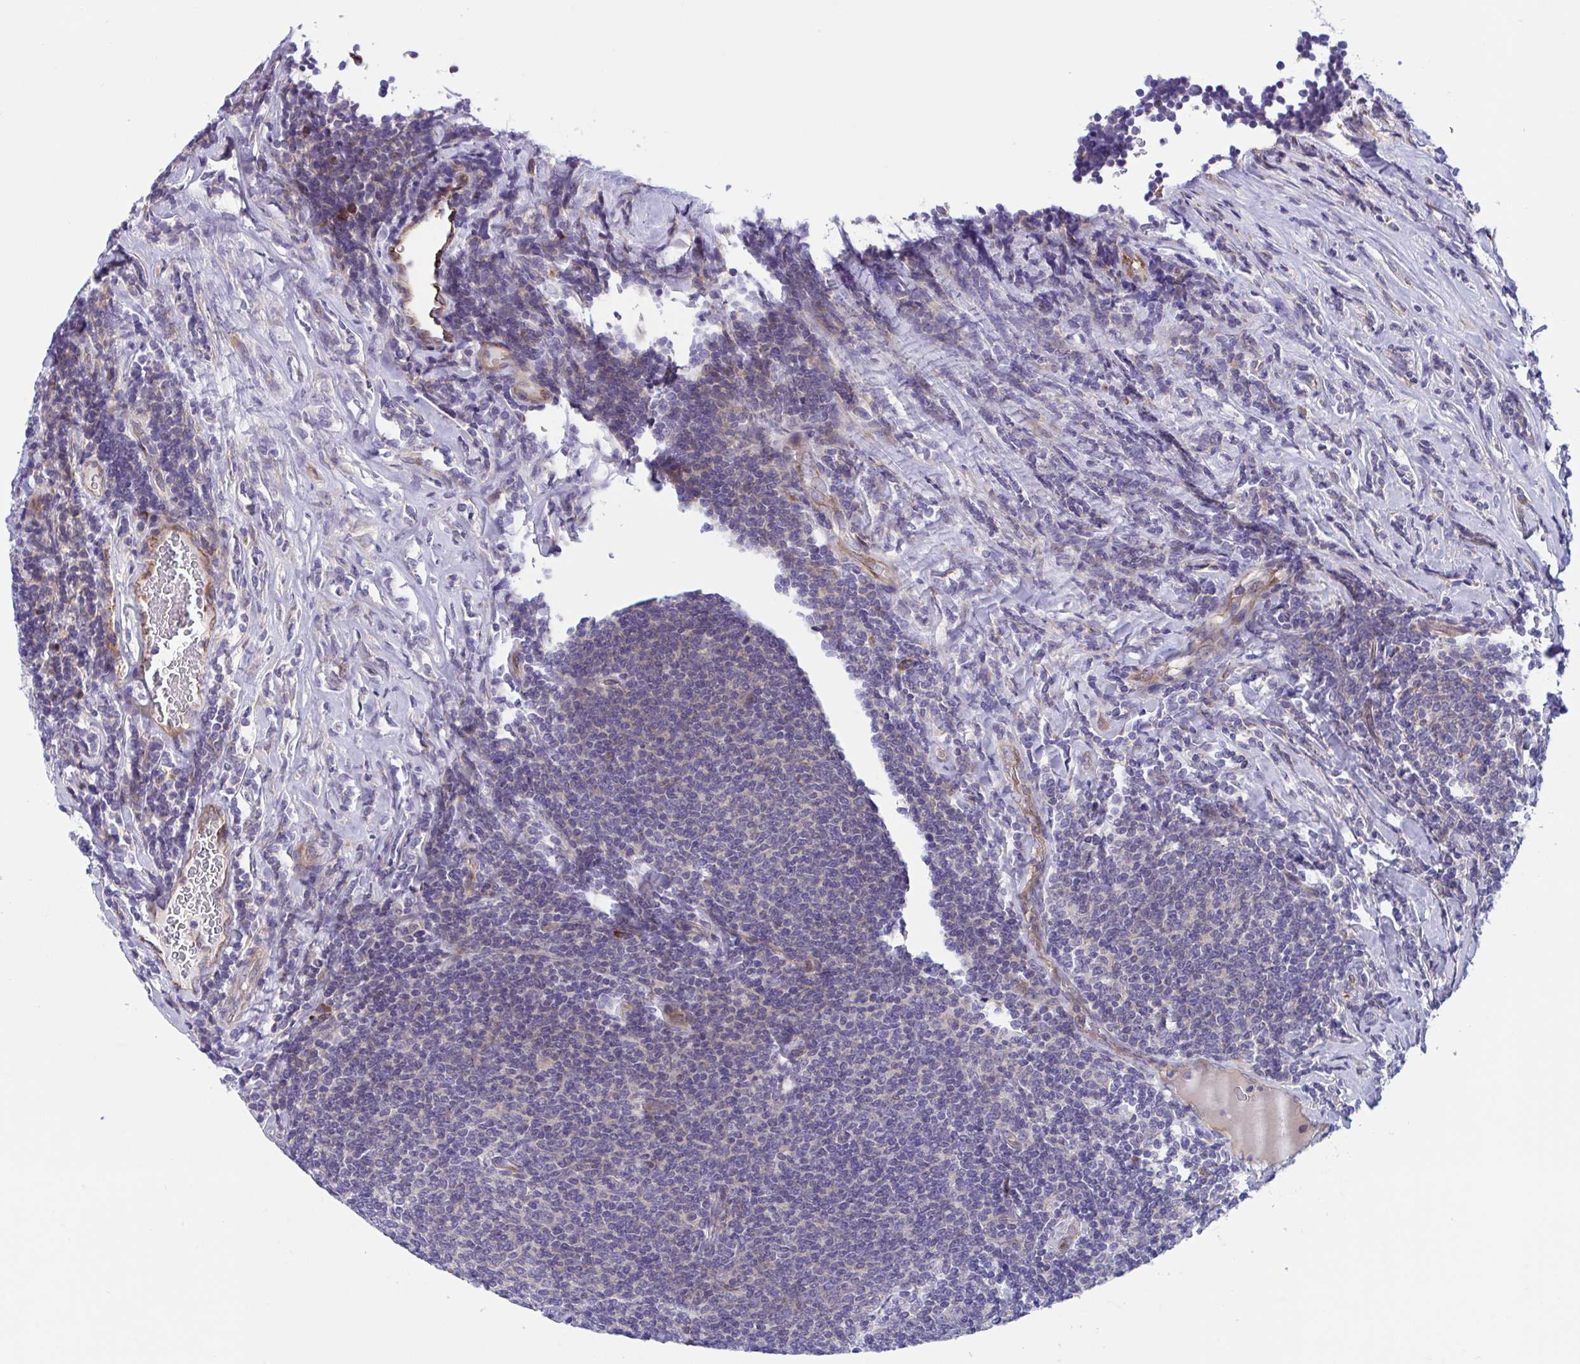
{"staining": {"intensity": "negative", "quantity": "none", "location": "none"}, "tissue": "lymphoma", "cell_type": "Tumor cells", "image_type": "cancer", "snomed": [{"axis": "morphology", "description": "Malignant lymphoma, non-Hodgkin's type, Low grade"}, {"axis": "topography", "description": "Lymph node"}], "caption": "Micrograph shows no significant protein expression in tumor cells of malignant lymphoma, non-Hodgkin's type (low-grade).", "gene": "WBP1", "patient": {"sex": "male", "age": 52}}